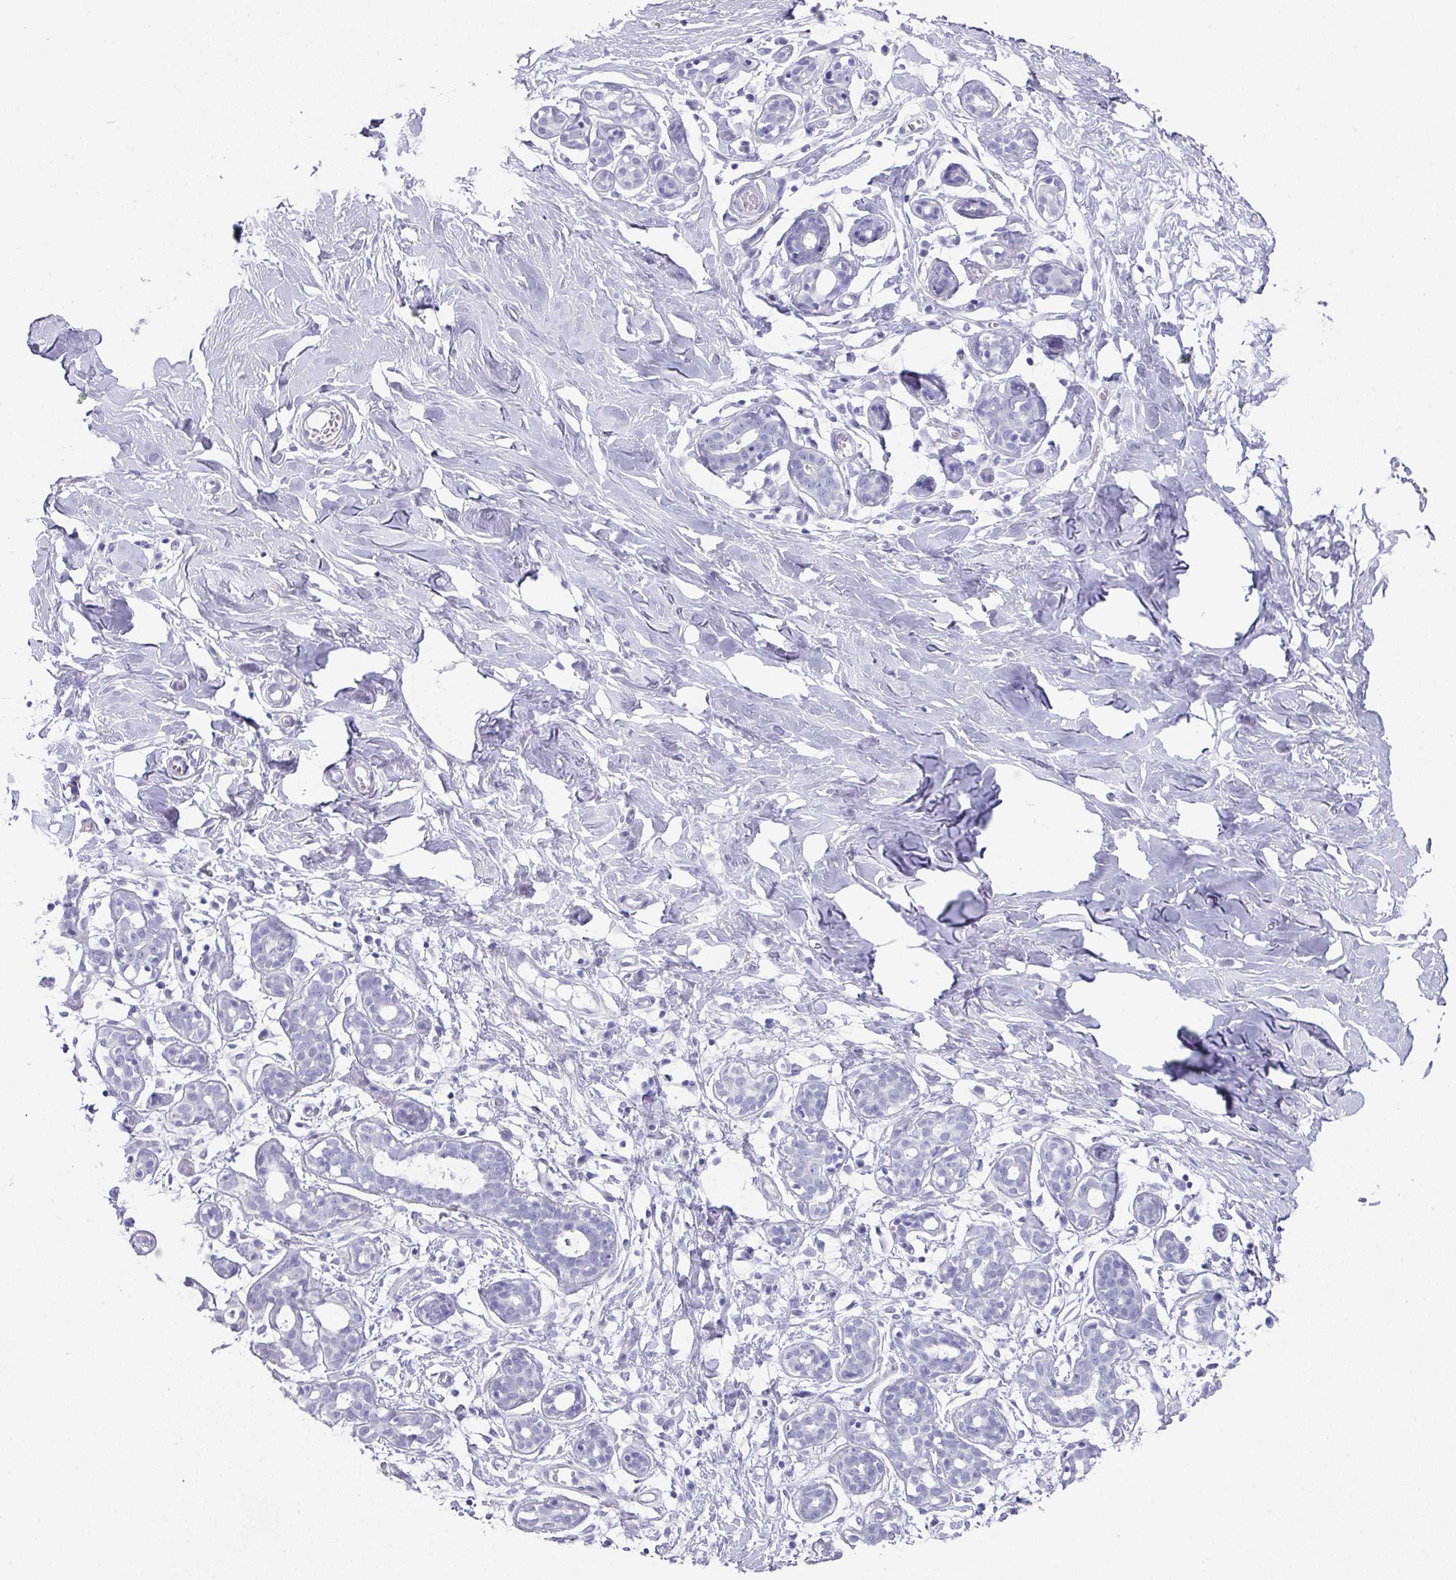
{"staining": {"intensity": "negative", "quantity": "none", "location": "none"}, "tissue": "breast", "cell_type": "Adipocytes", "image_type": "normal", "snomed": [{"axis": "morphology", "description": "Normal tissue, NOS"}, {"axis": "topography", "description": "Breast"}], "caption": "Immunohistochemistry micrograph of benign breast stained for a protein (brown), which shows no expression in adipocytes.", "gene": "PEX10", "patient": {"sex": "female", "age": 27}}